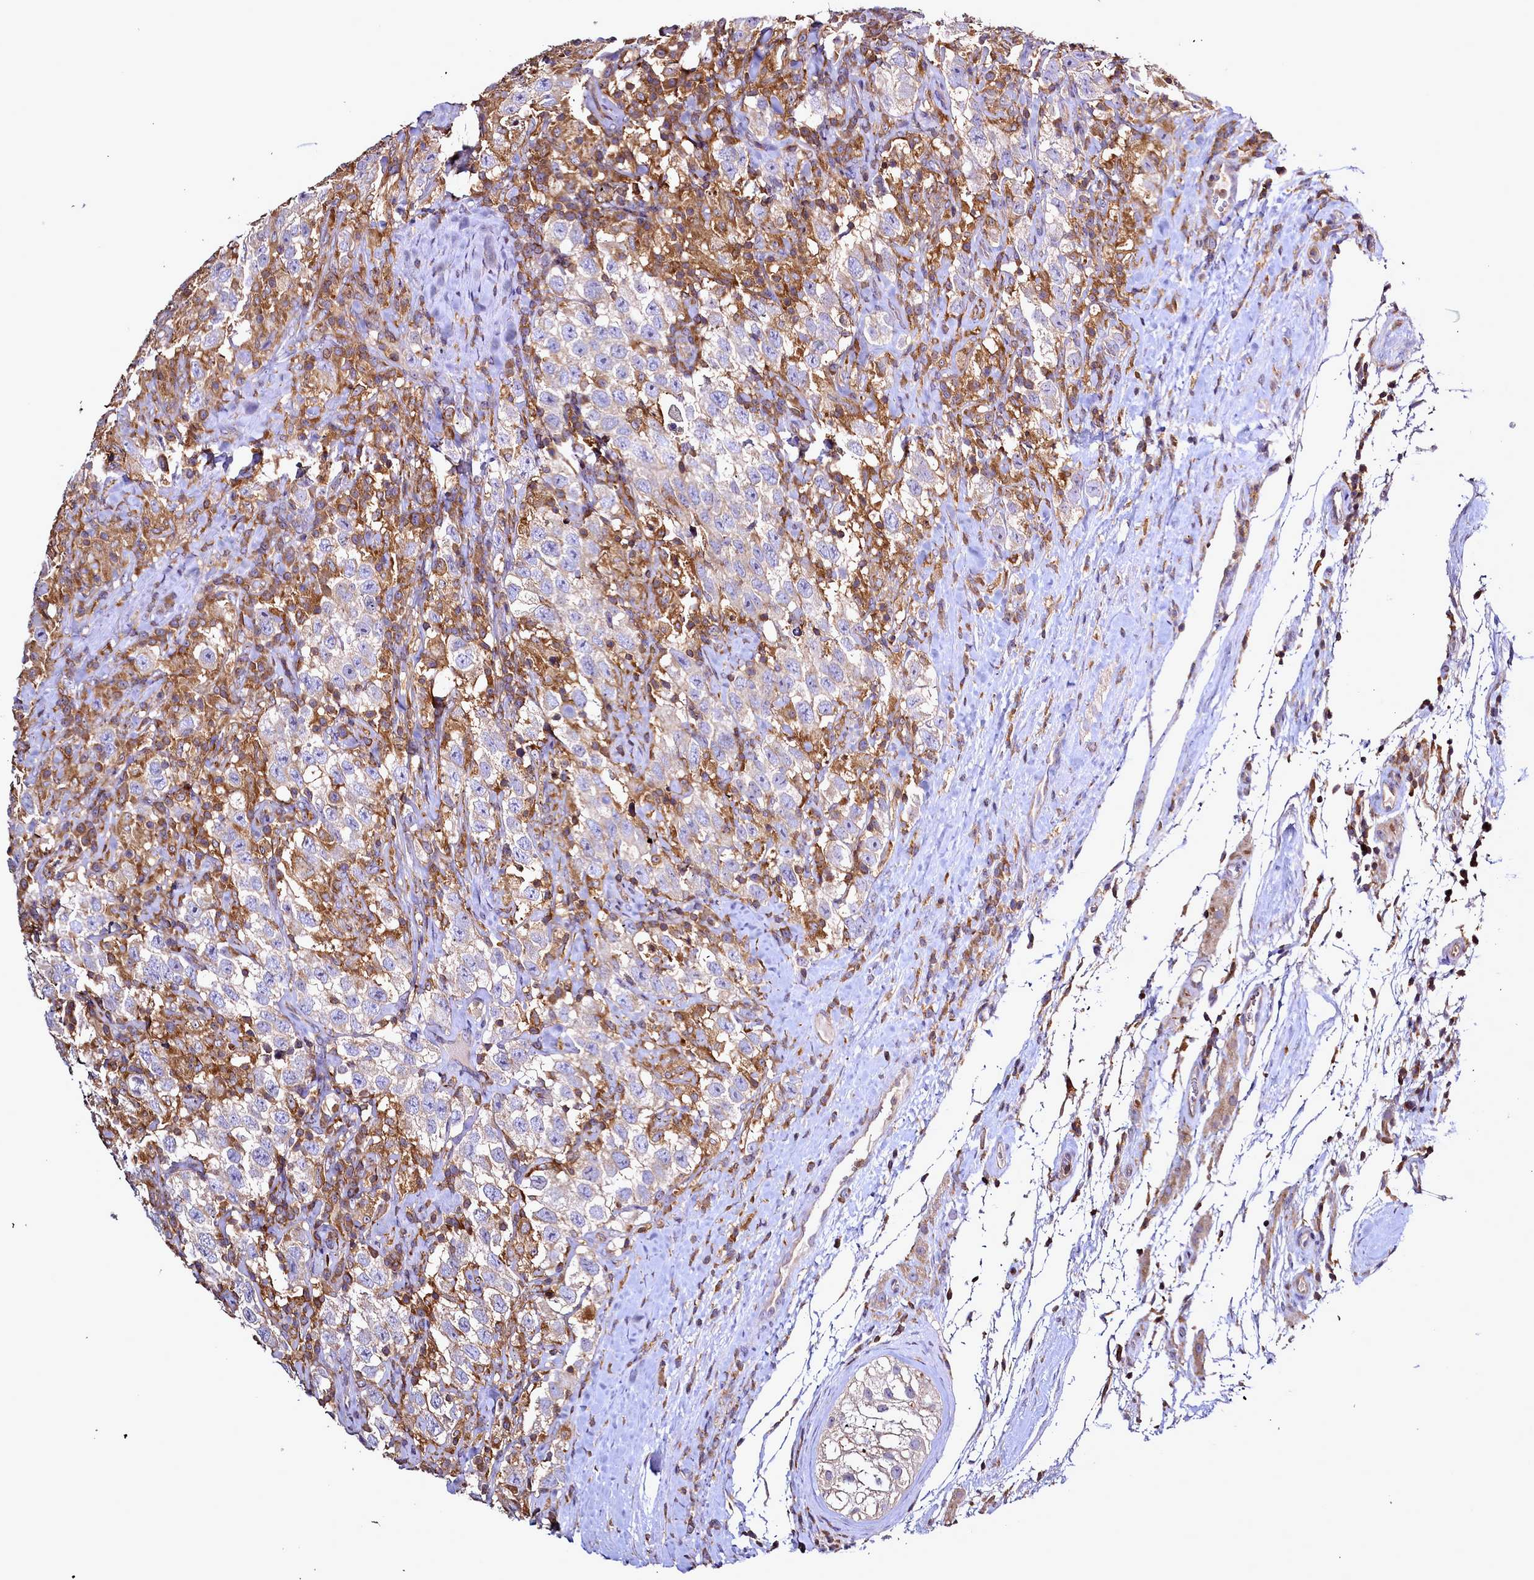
{"staining": {"intensity": "negative", "quantity": "none", "location": "none"}, "tissue": "testis cancer", "cell_type": "Tumor cells", "image_type": "cancer", "snomed": [{"axis": "morphology", "description": "Seminoma, NOS"}, {"axis": "topography", "description": "Testis"}], "caption": "Immunohistochemistry histopathology image of human testis cancer (seminoma) stained for a protein (brown), which reveals no positivity in tumor cells.", "gene": "NCKAP1L", "patient": {"sex": "male", "age": 41}}